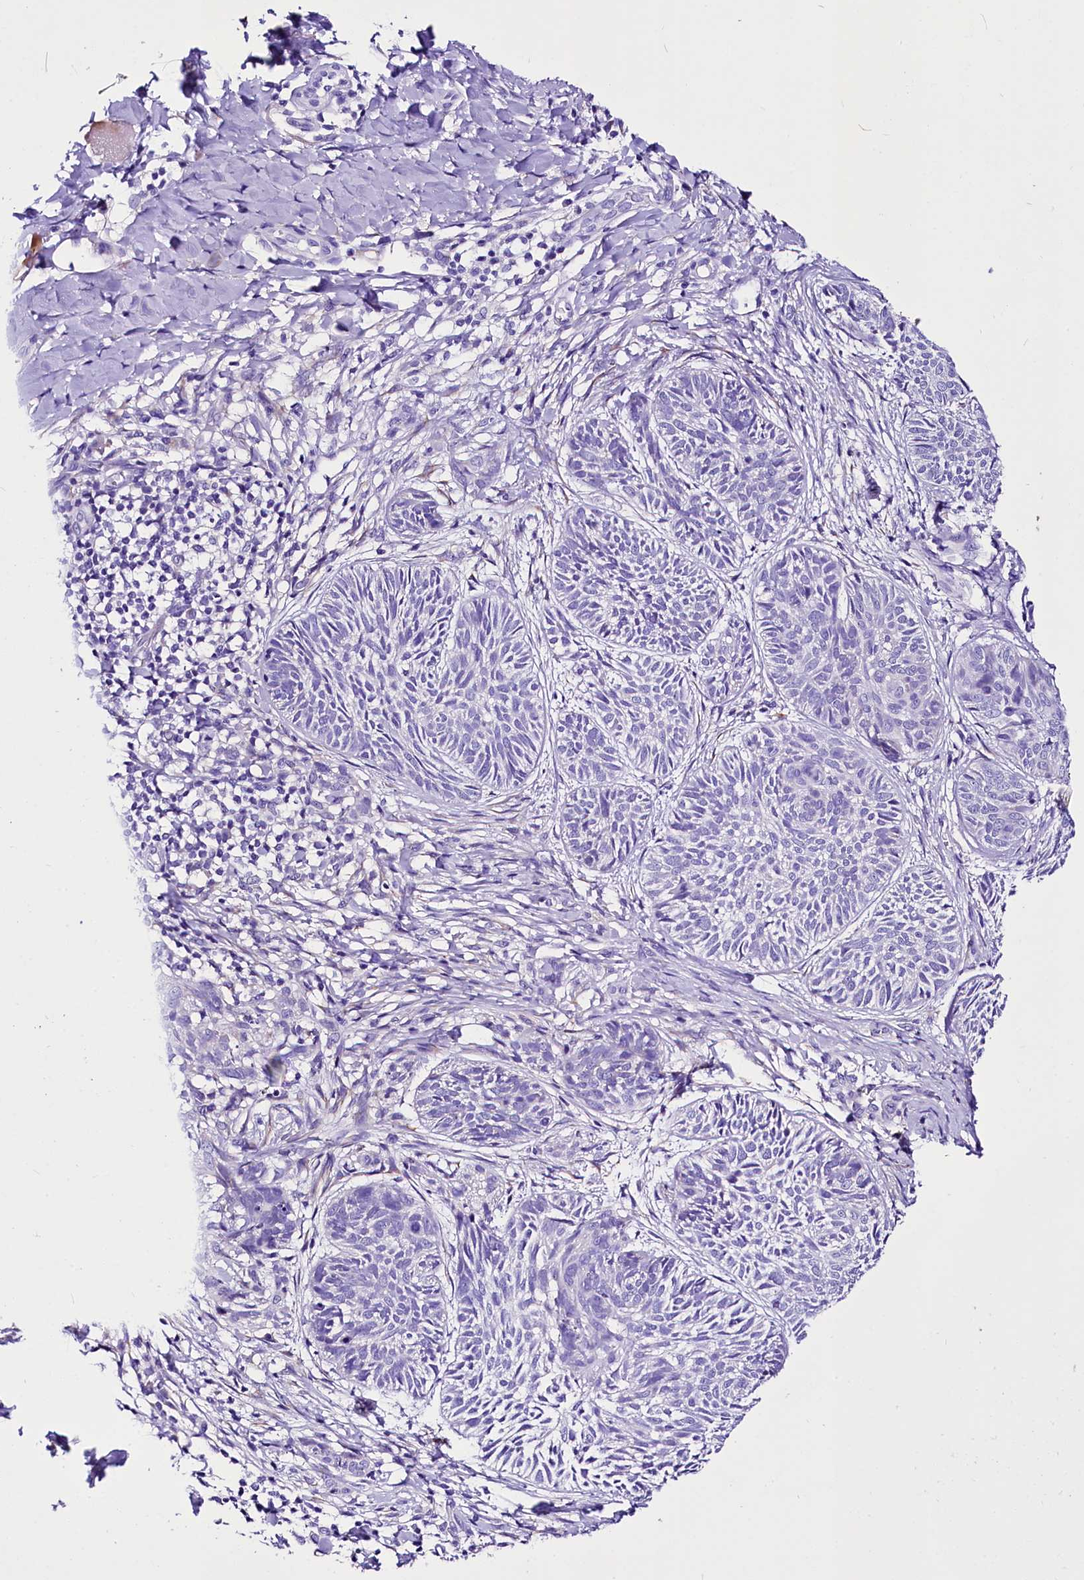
{"staining": {"intensity": "negative", "quantity": "none", "location": "none"}, "tissue": "skin cancer", "cell_type": "Tumor cells", "image_type": "cancer", "snomed": [{"axis": "morphology", "description": "Normal tissue, NOS"}, {"axis": "morphology", "description": "Basal cell carcinoma"}, {"axis": "topography", "description": "Skin"}], "caption": "Human skin cancer stained for a protein using IHC reveals no expression in tumor cells.", "gene": "A2ML1", "patient": {"sex": "male", "age": 66}}